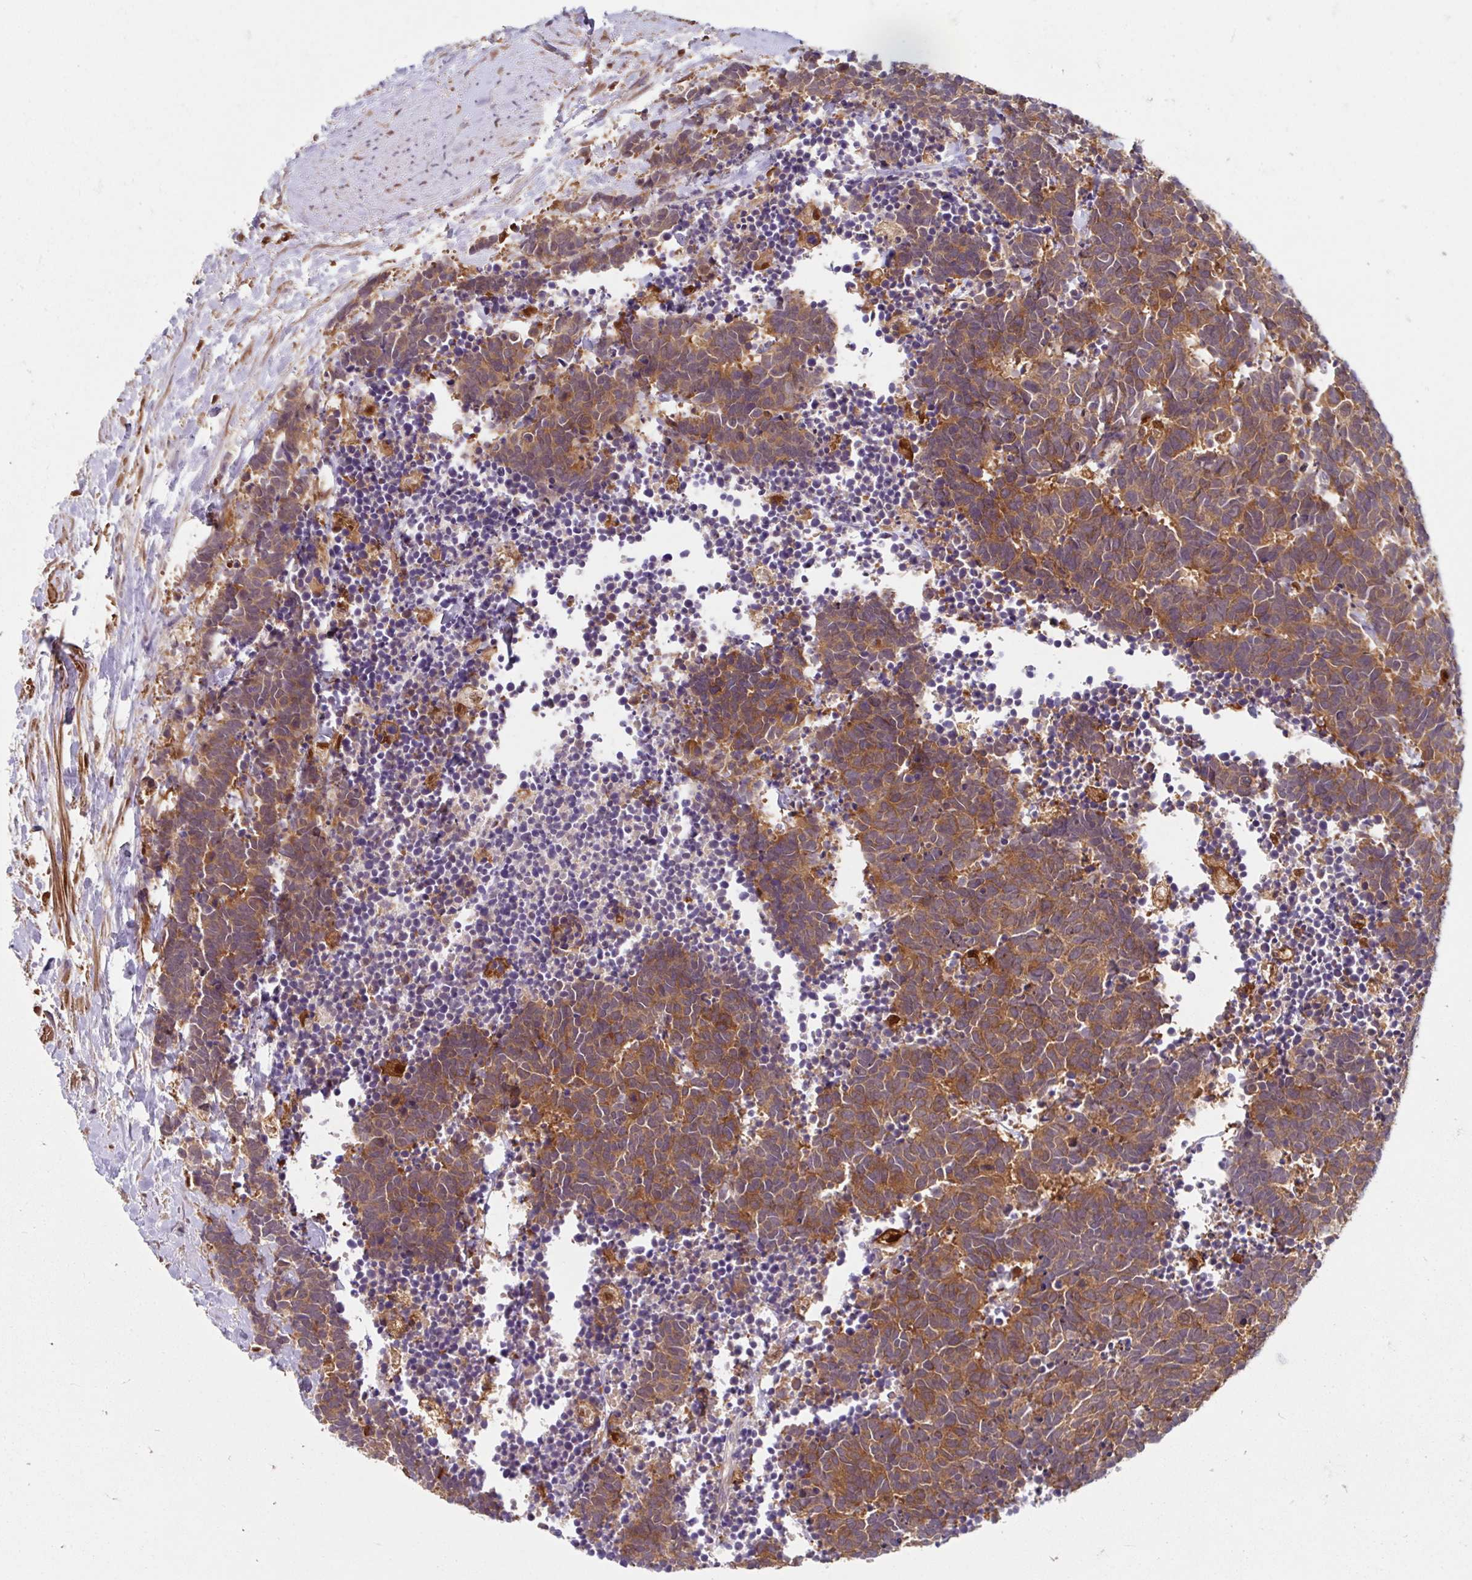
{"staining": {"intensity": "moderate", "quantity": ">75%", "location": "cytoplasmic/membranous"}, "tissue": "carcinoid", "cell_type": "Tumor cells", "image_type": "cancer", "snomed": [{"axis": "morphology", "description": "Carcinoma, NOS"}, {"axis": "morphology", "description": "Carcinoid, malignant, NOS"}, {"axis": "topography", "description": "Prostate"}], "caption": "The immunohistochemical stain labels moderate cytoplasmic/membranous expression in tumor cells of carcinoid tissue.", "gene": "BLVRA", "patient": {"sex": "male", "age": 57}}